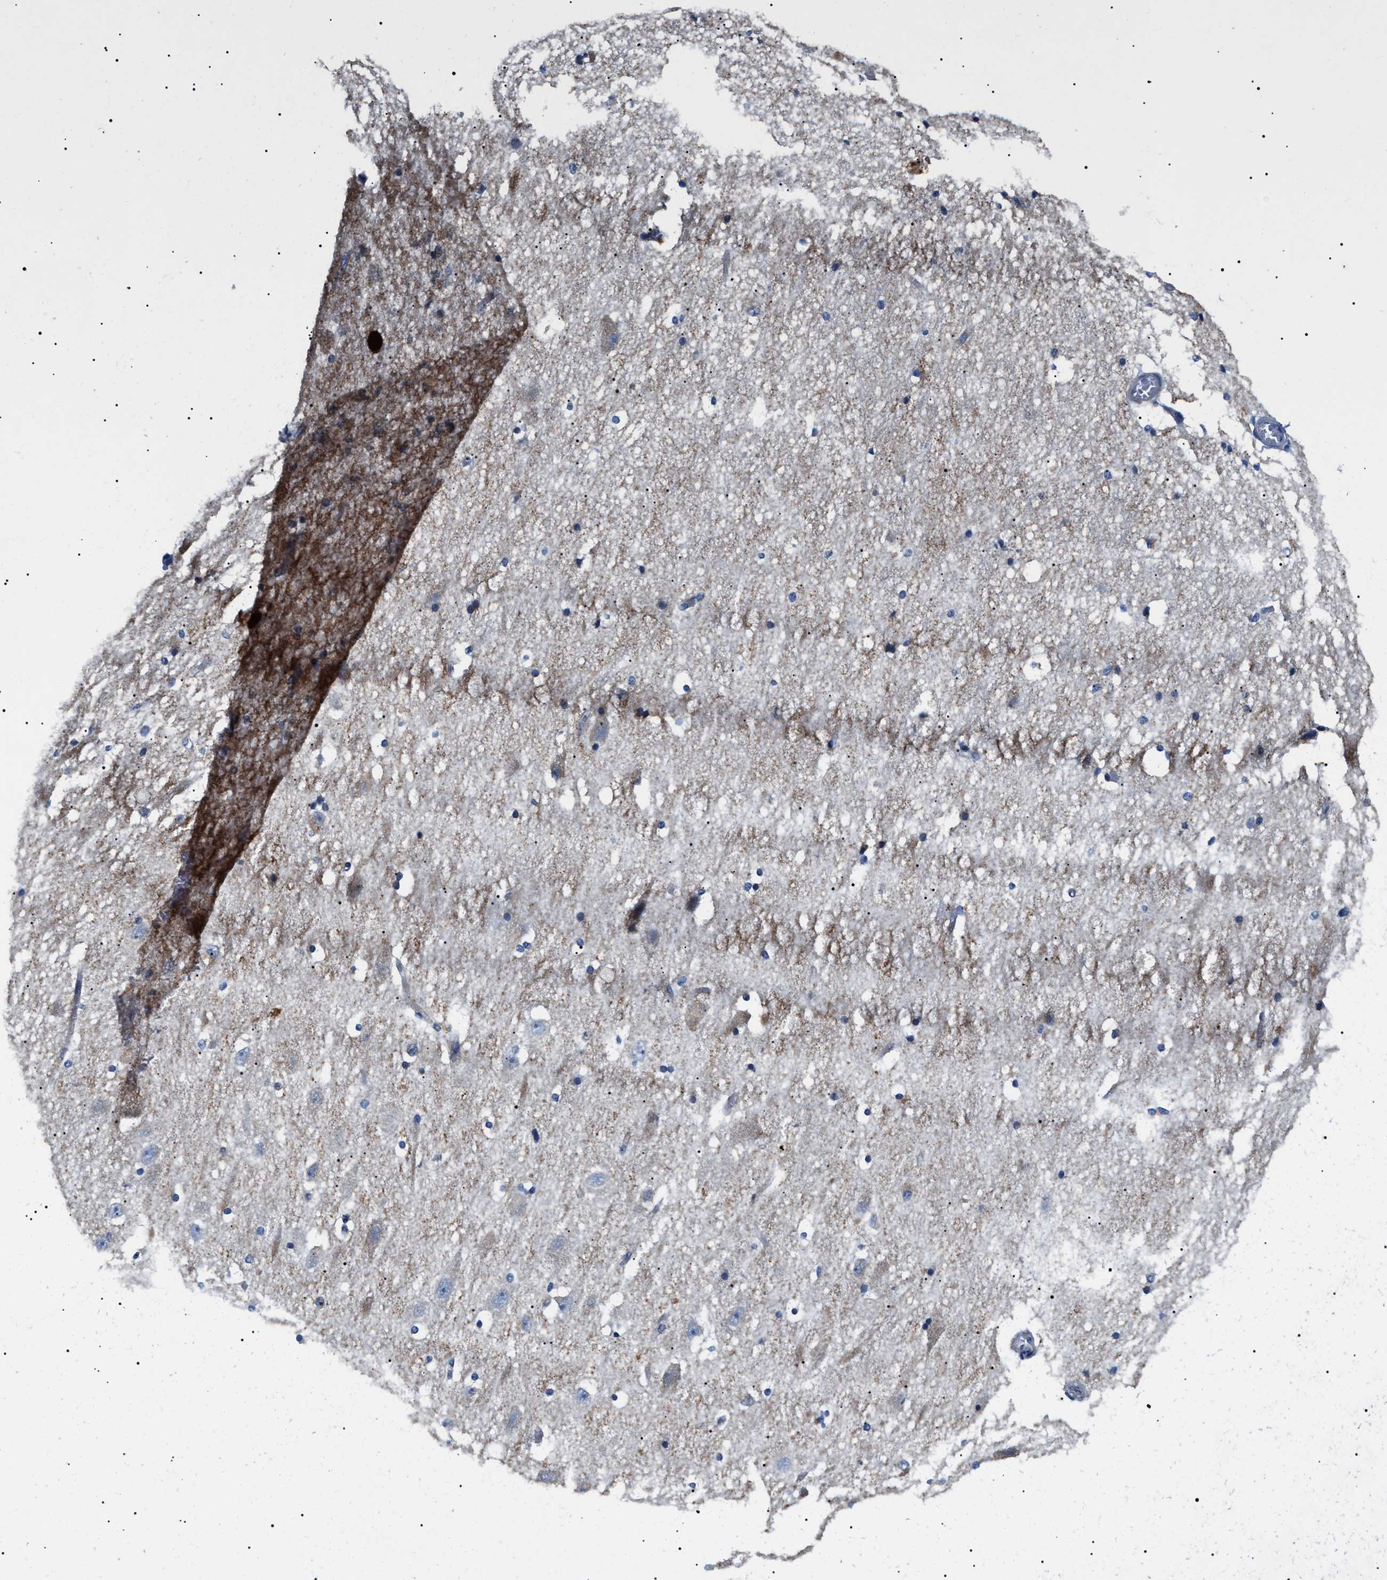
{"staining": {"intensity": "negative", "quantity": "none", "location": "none"}, "tissue": "hippocampus", "cell_type": "Glial cells", "image_type": "normal", "snomed": [{"axis": "morphology", "description": "Normal tissue, NOS"}, {"axis": "topography", "description": "Hippocampus"}], "caption": "Immunohistochemistry image of normal hippocampus stained for a protein (brown), which displays no expression in glial cells.", "gene": "TMEM222", "patient": {"sex": "female", "age": 19}}